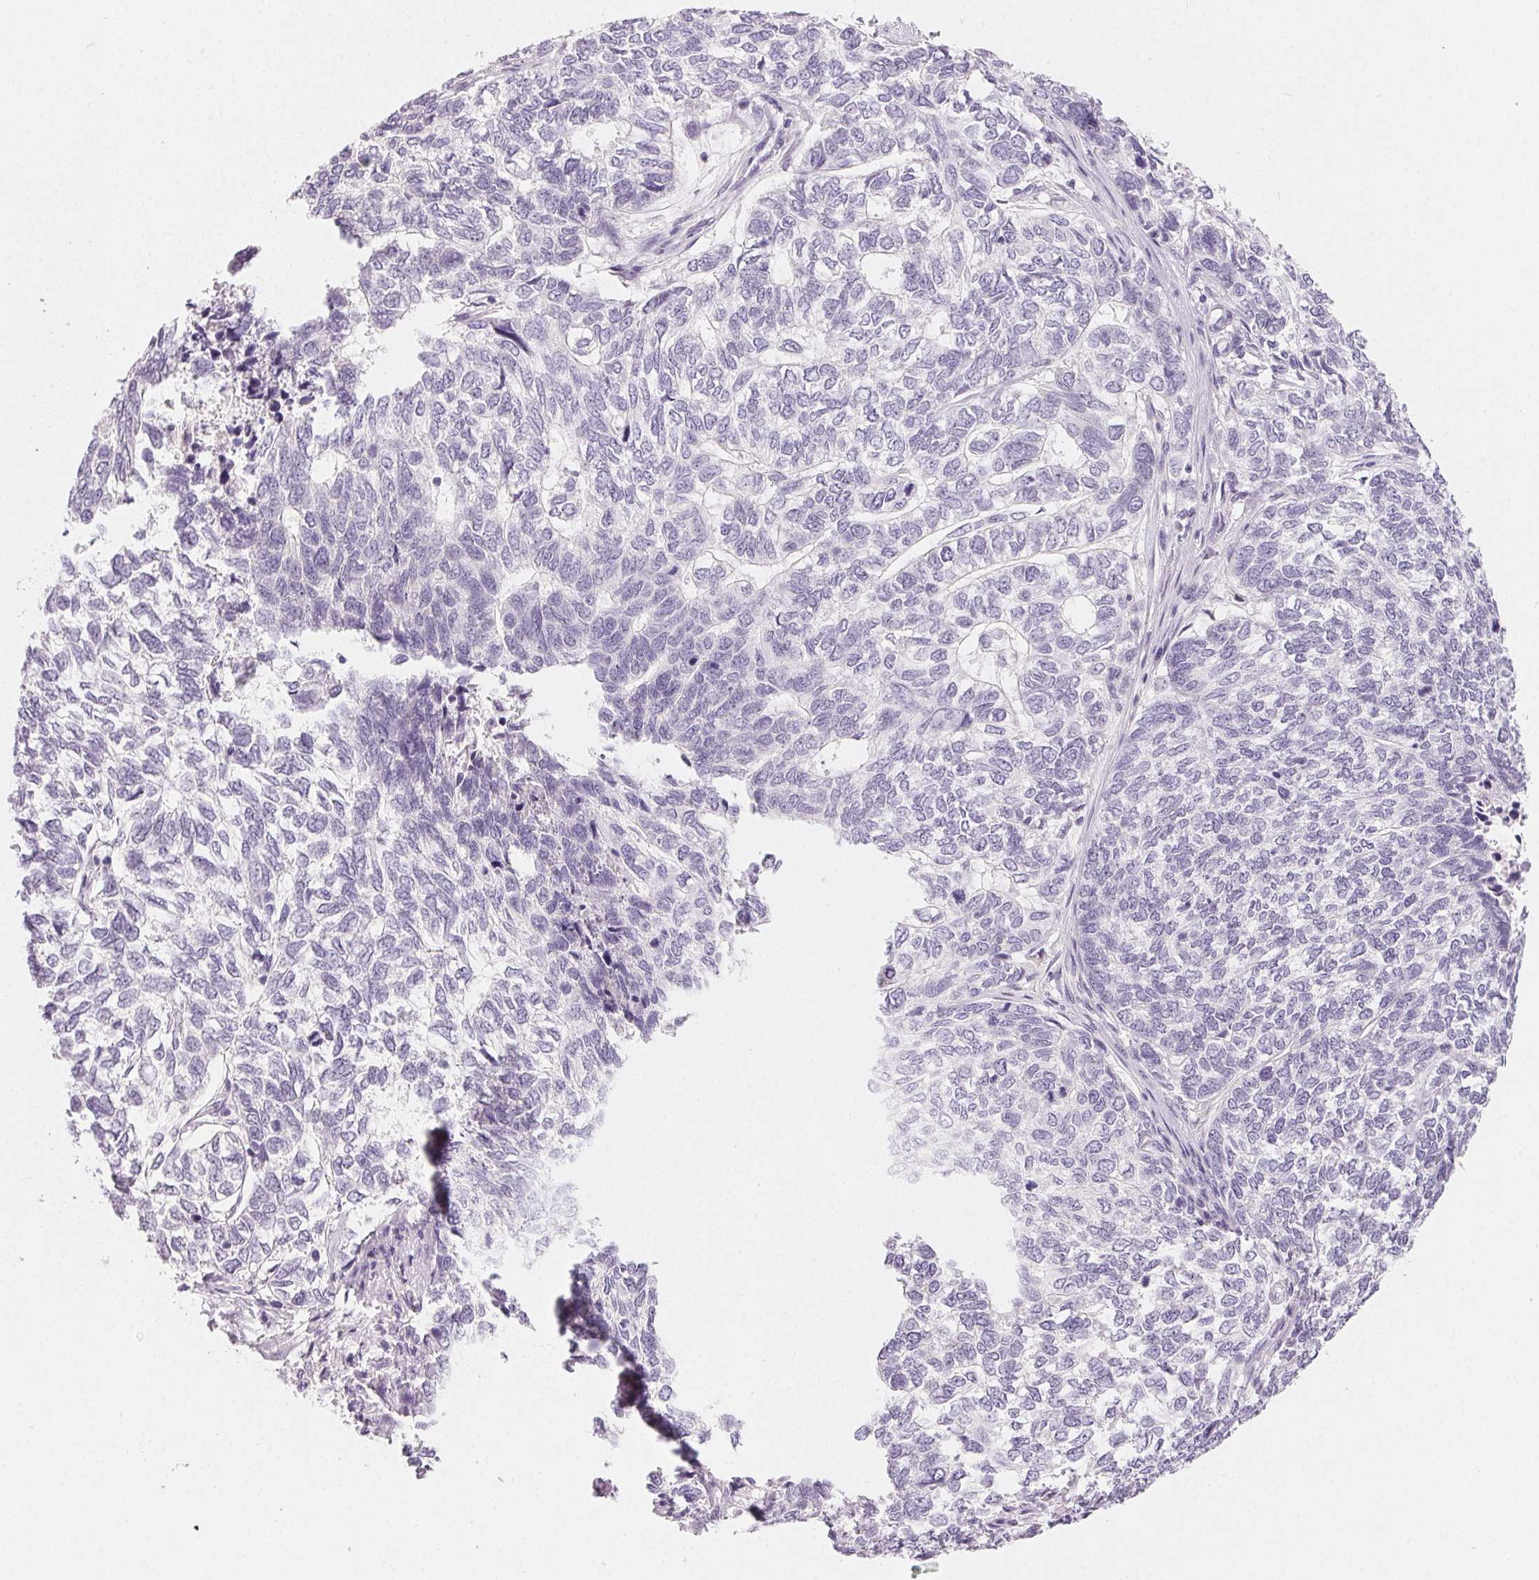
{"staining": {"intensity": "negative", "quantity": "none", "location": "none"}, "tissue": "skin cancer", "cell_type": "Tumor cells", "image_type": "cancer", "snomed": [{"axis": "morphology", "description": "Basal cell carcinoma"}, {"axis": "topography", "description": "Skin"}], "caption": "Human basal cell carcinoma (skin) stained for a protein using immunohistochemistry demonstrates no staining in tumor cells.", "gene": "MIOX", "patient": {"sex": "female", "age": 65}}